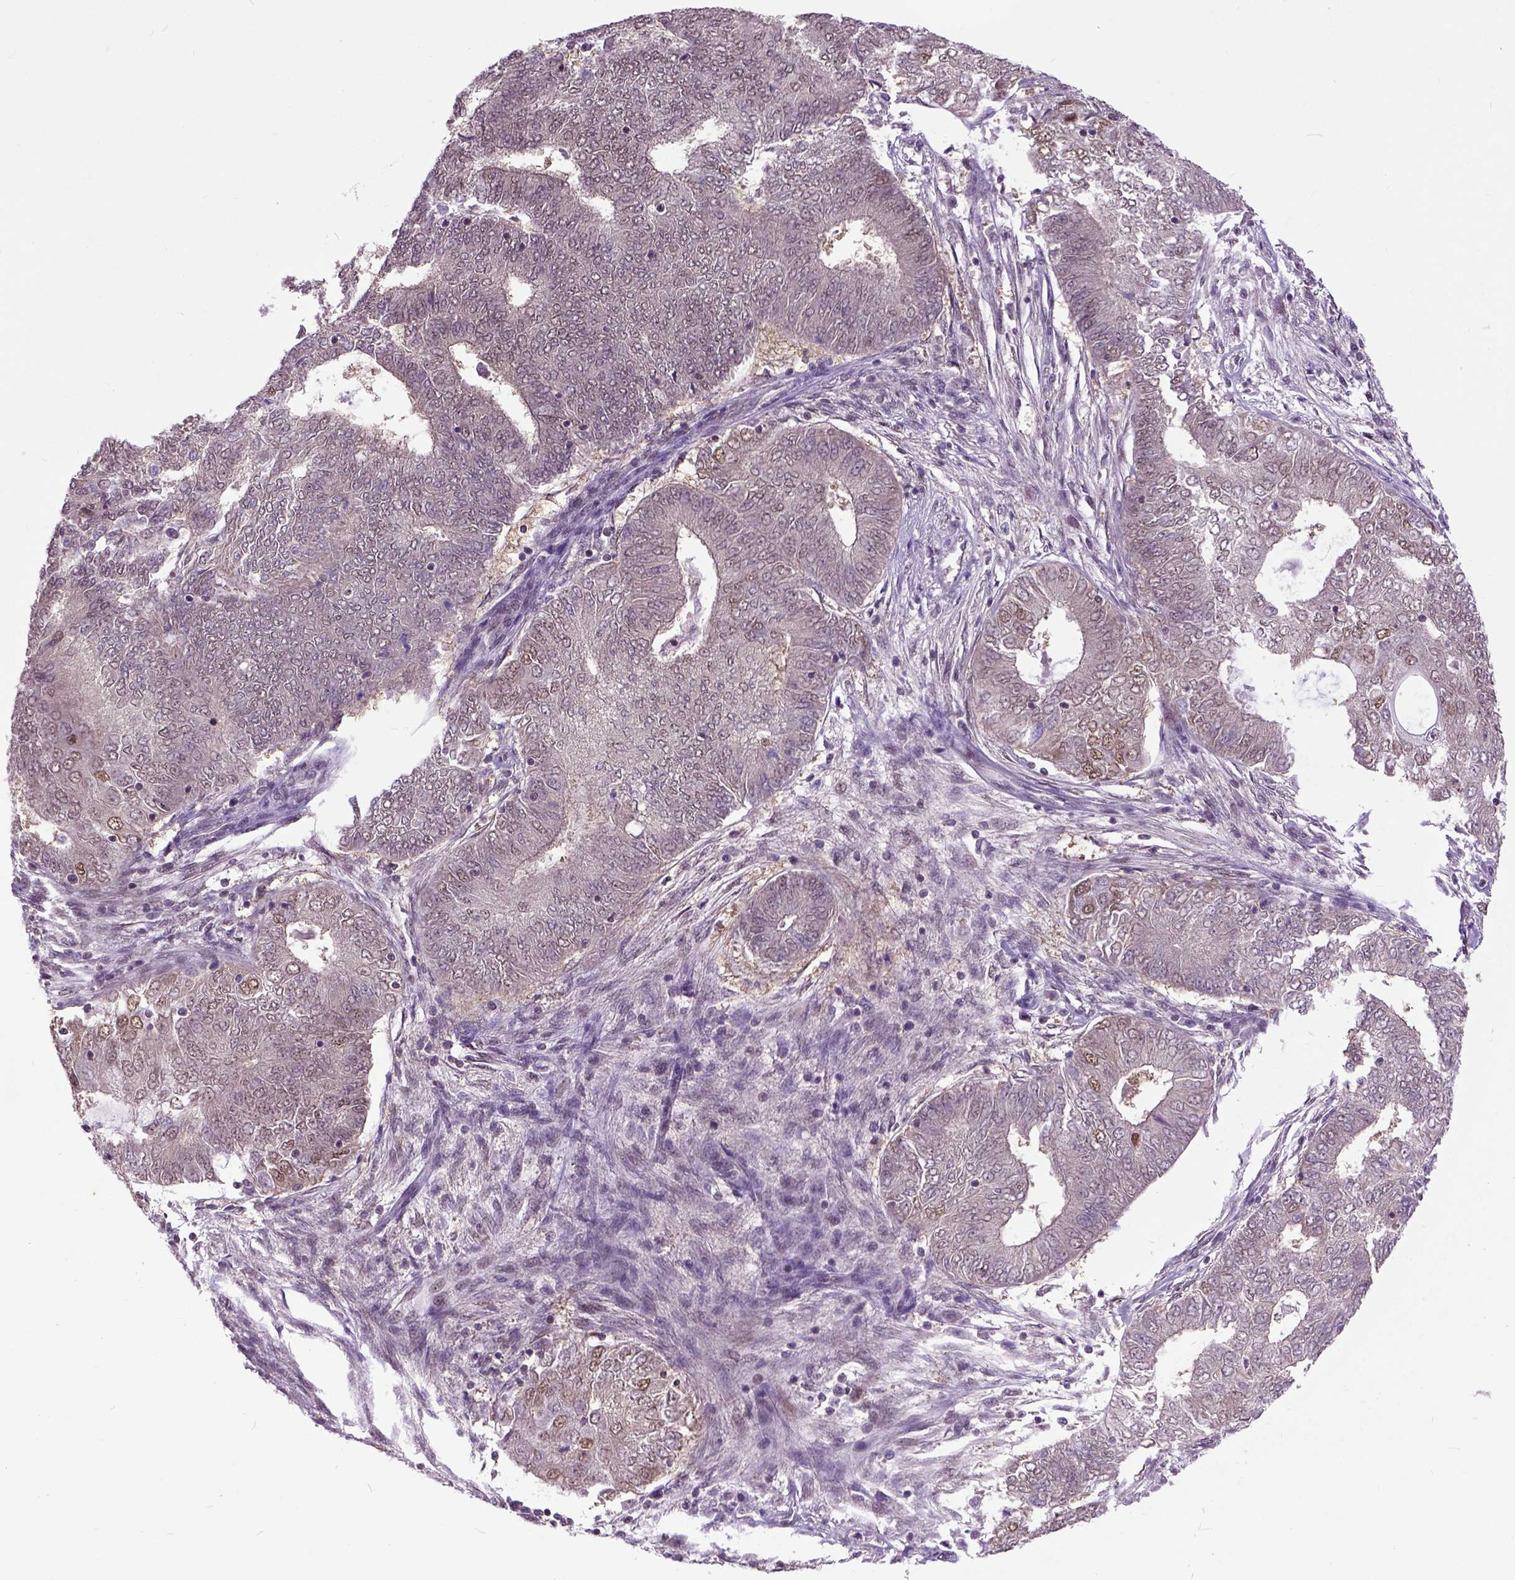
{"staining": {"intensity": "moderate", "quantity": "<25%", "location": "nuclear"}, "tissue": "endometrial cancer", "cell_type": "Tumor cells", "image_type": "cancer", "snomed": [{"axis": "morphology", "description": "Adenocarcinoma, NOS"}, {"axis": "topography", "description": "Endometrium"}], "caption": "Tumor cells demonstrate low levels of moderate nuclear staining in about <25% of cells in human endometrial adenocarcinoma. (DAB (3,3'-diaminobenzidine) = brown stain, brightfield microscopy at high magnification).", "gene": "UBA3", "patient": {"sex": "female", "age": 62}}